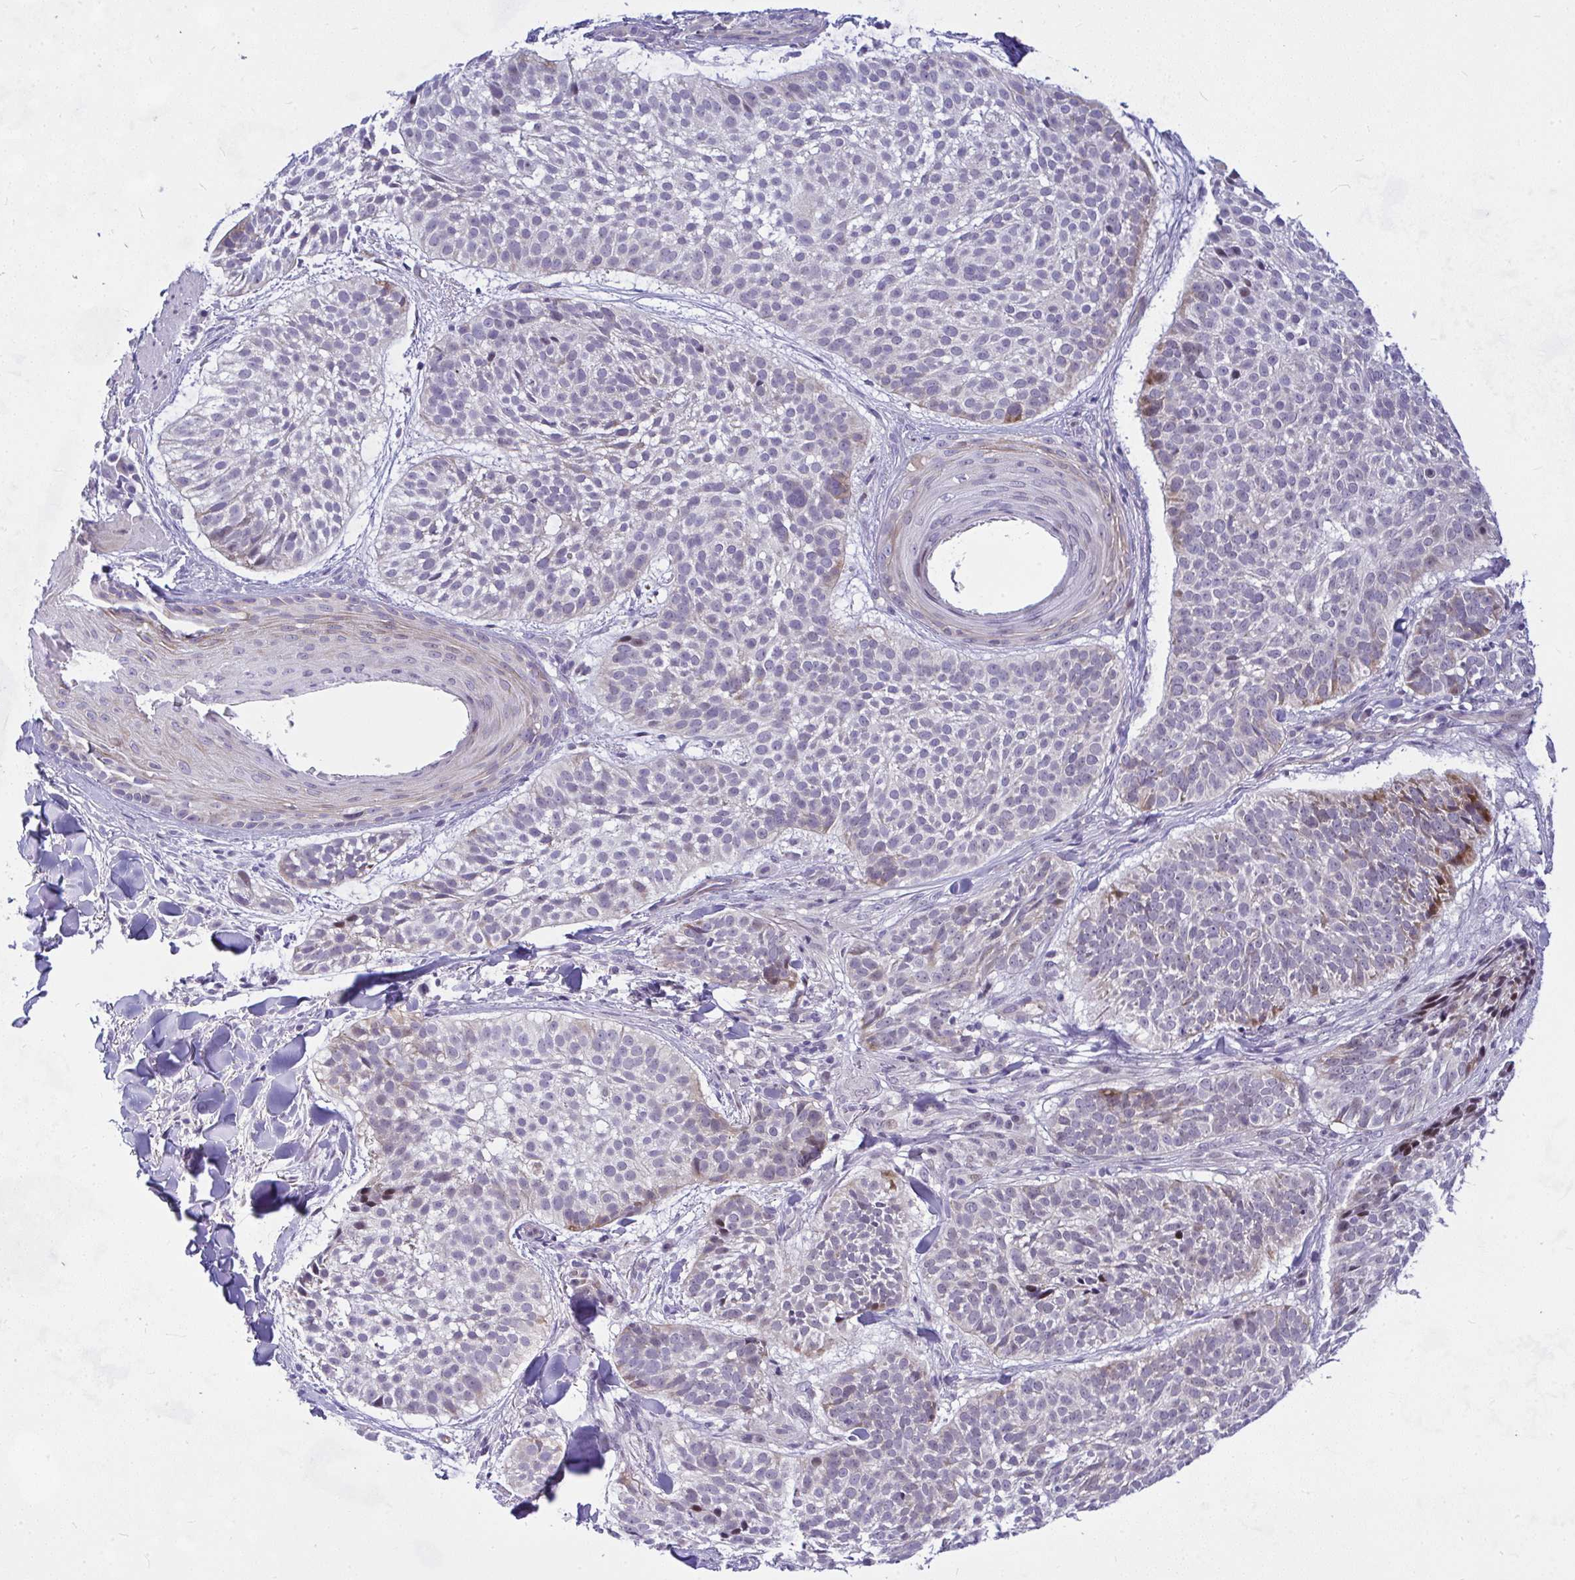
{"staining": {"intensity": "weak", "quantity": "<25%", "location": "nuclear"}, "tissue": "skin cancer", "cell_type": "Tumor cells", "image_type": "cancer", "snomed": [{"axis": "morphology", "description": "Basal cell carcinoma"}, {"axis": "topography", "description": "Skin"}, {"axis": "topography", "description": "Skin of scalp"}], "caption": "Tumor cells show no significant protein staining in skin cancer (basal cell carcinoma). Nuclei are stained in blue.", "gene": "NFXL1", "patient": {"sex": "female", "age": 45}}